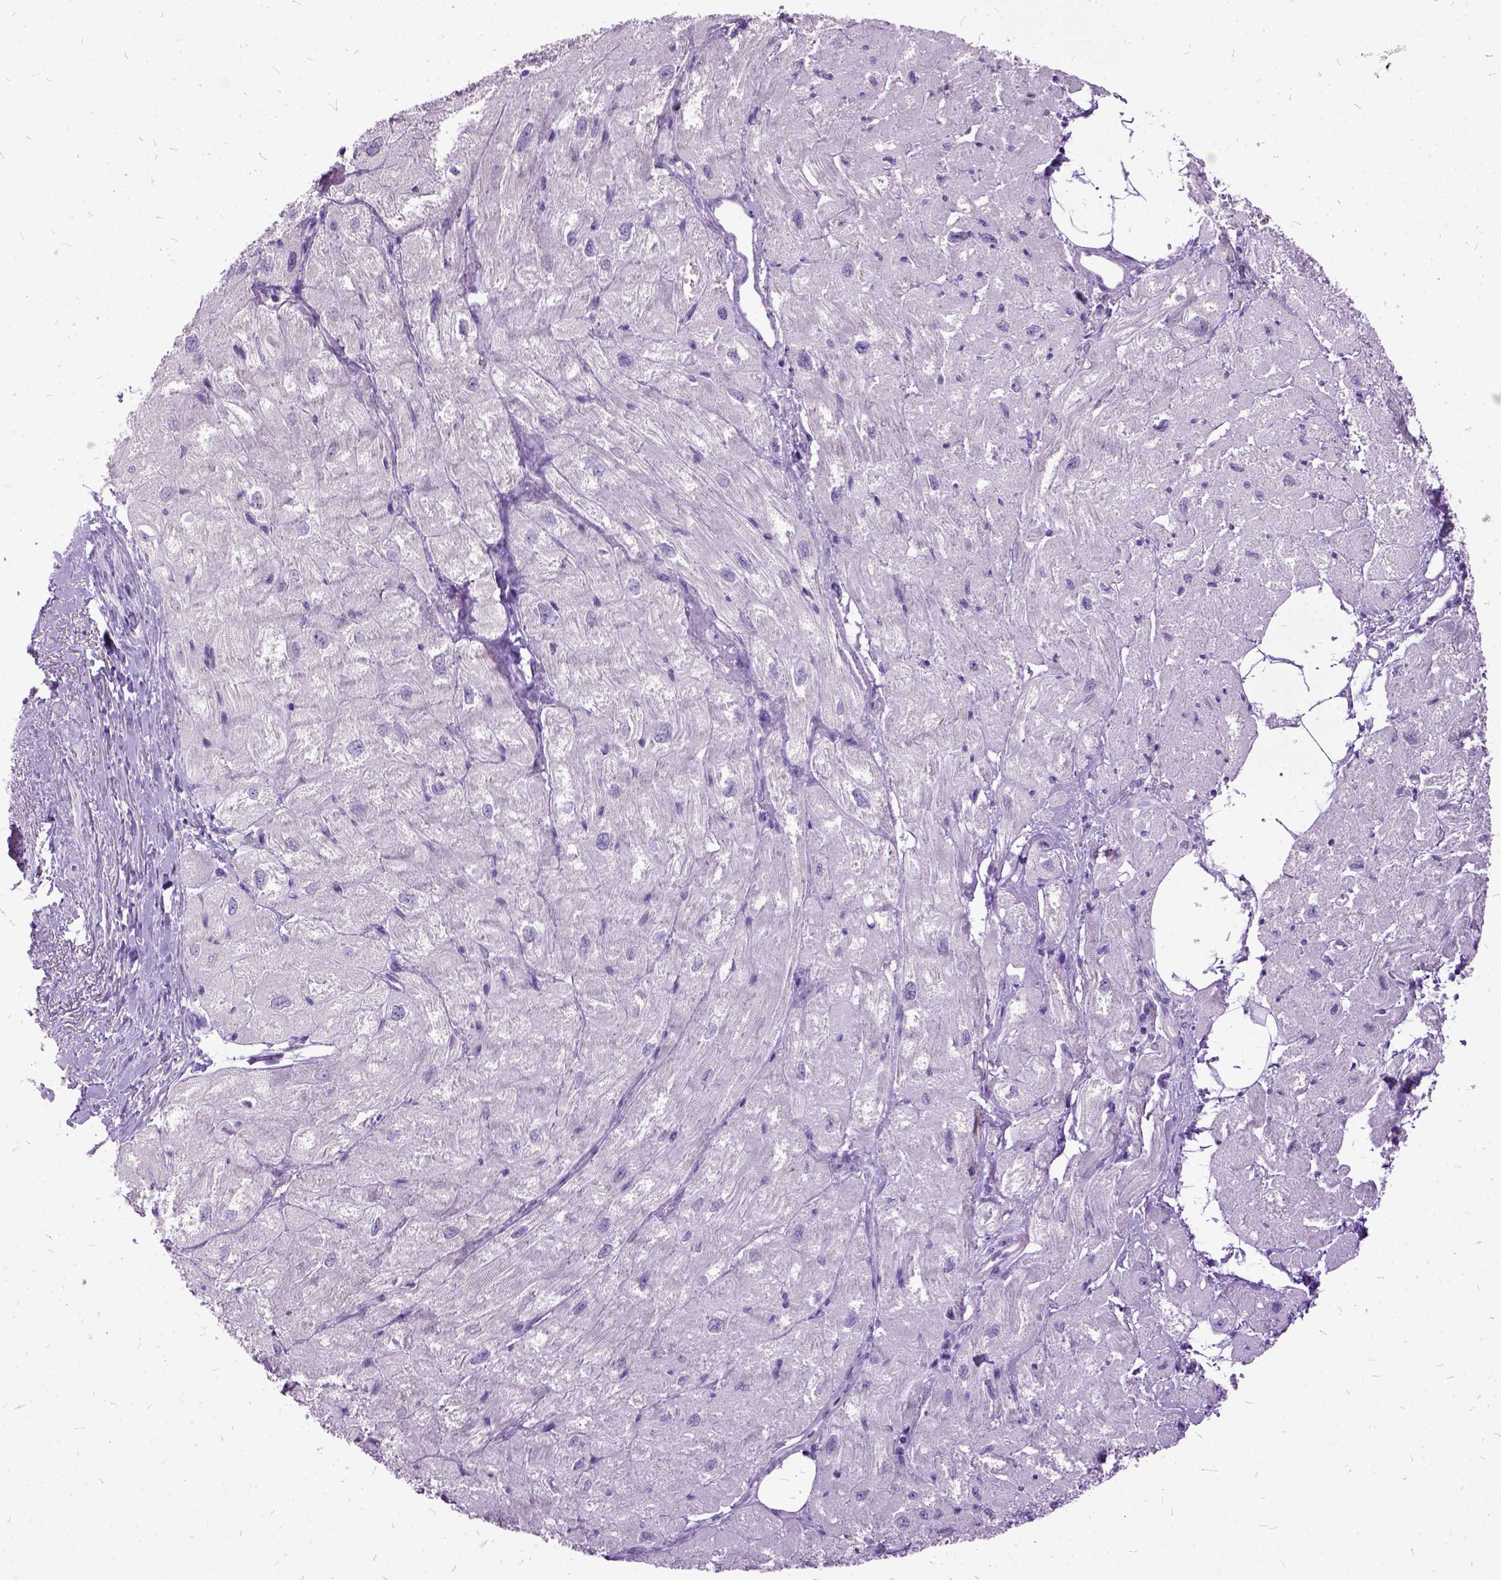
{"staining": {"intensity": "negative", "quantity": "none", "location": "none"}, "tissue": "heart muscle", "cell_type": "Cardiomyocytes", "image_type": "normal", "snomed": [{"axis": "morphology", "description": "Normal tissue, NOS"}, {"axis": "topography", "description": "Heart"}], "caption": "IHC image of normal heart muscle: heart muscle stained with DAB (3,3'-diaminobenzidine) displays no significant protein positivity in cardiomyocytes.", "gene": "MME", "patient": {"sex": "female", "age": 62}}